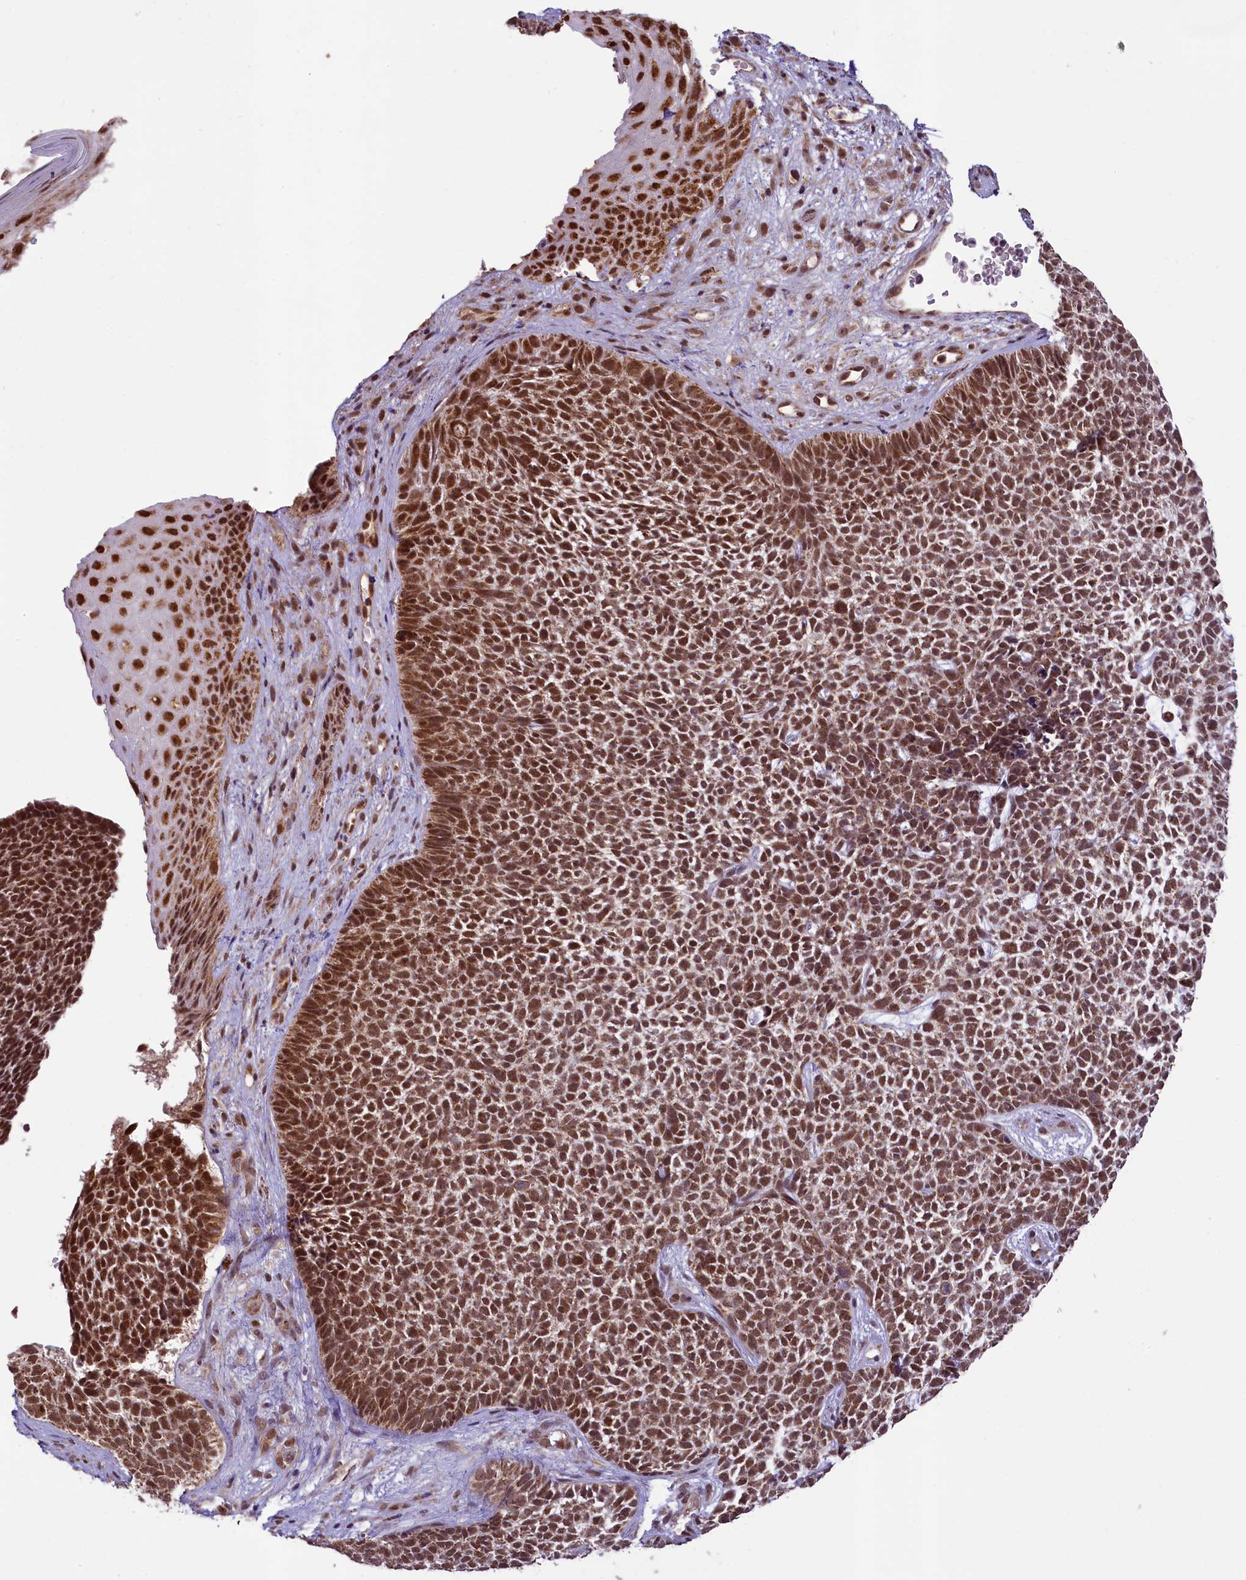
{"staining": {"intensity": "strong", "quantity": ">75%", "location": "cytoplasmic/membranous,nuclear"}, "tissue": "skin cancer", "cell_type": "Tumor cells", "image_type": "cancer", "snomed": [{"axis": "morphology", "description": "Basal cell carcinoma"}, {"axis": "topography", "description": "Skin"}], "caption": "IHC (DAB (3,3'-diaminobenzidine)) staining of basal cell carcinoma (skin) shows strong cytoplasmic/membranous and nuclear protein positivity in about >75% of tumor cells.", "gene": "PAF1", "patient": {"sex": "female", "age": 84}}